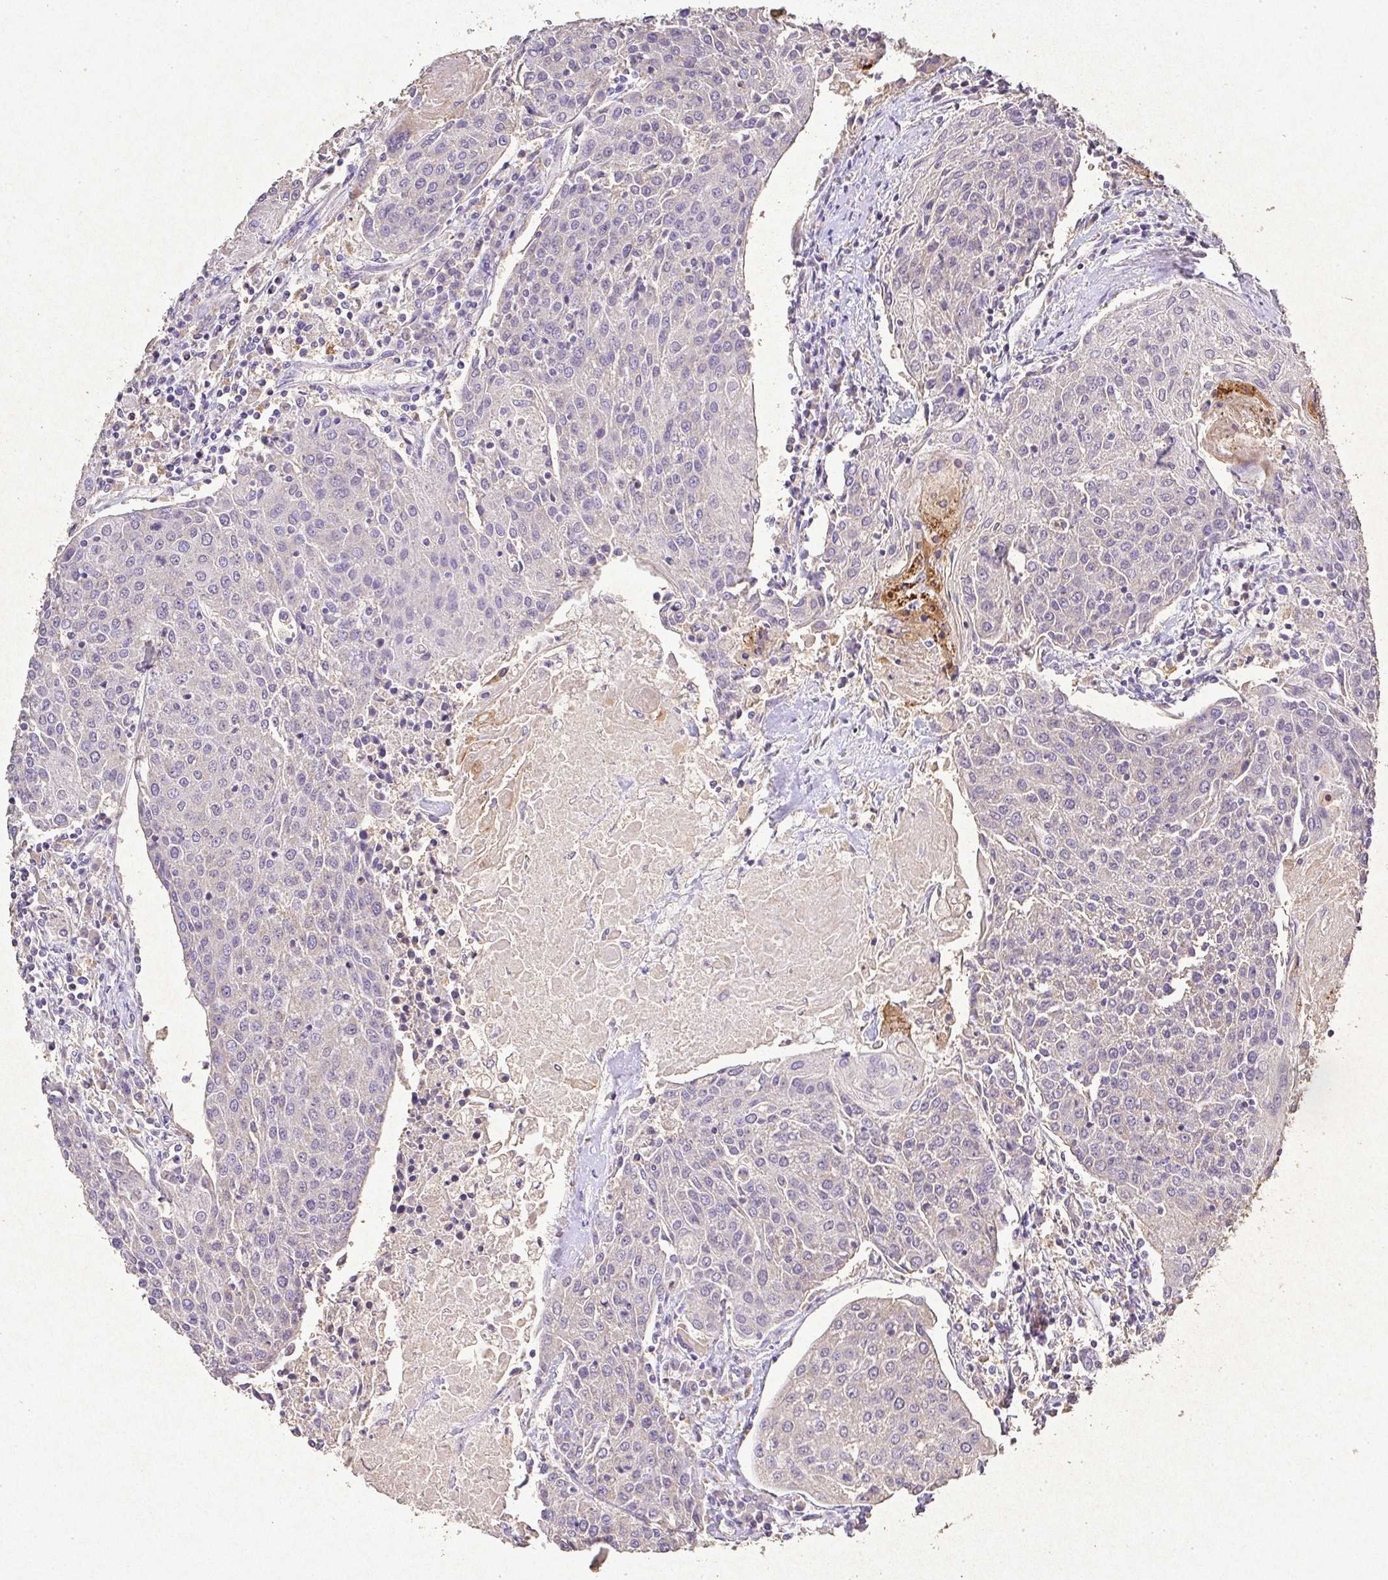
{"staining": {"intensity": "negative", "quantity": "none", "location": "none"}, "tissue": "urothelial cancer", "cell_type": "Tumor cells", "image_type": "cancer", "snomed": [{"axis": "morphology", "description": "Urothelial carcinoma, High grade"}, {"axis": "topography", "description": "Urinary bladder"}], "caption": "DAB (3,3'-diaminobenzidine) immunohistochemical staining of human urothelial cancer shows no significant staining in tumor cells.", "gene": "RPS2", "patient": {"sex": "female", "age": 85}}